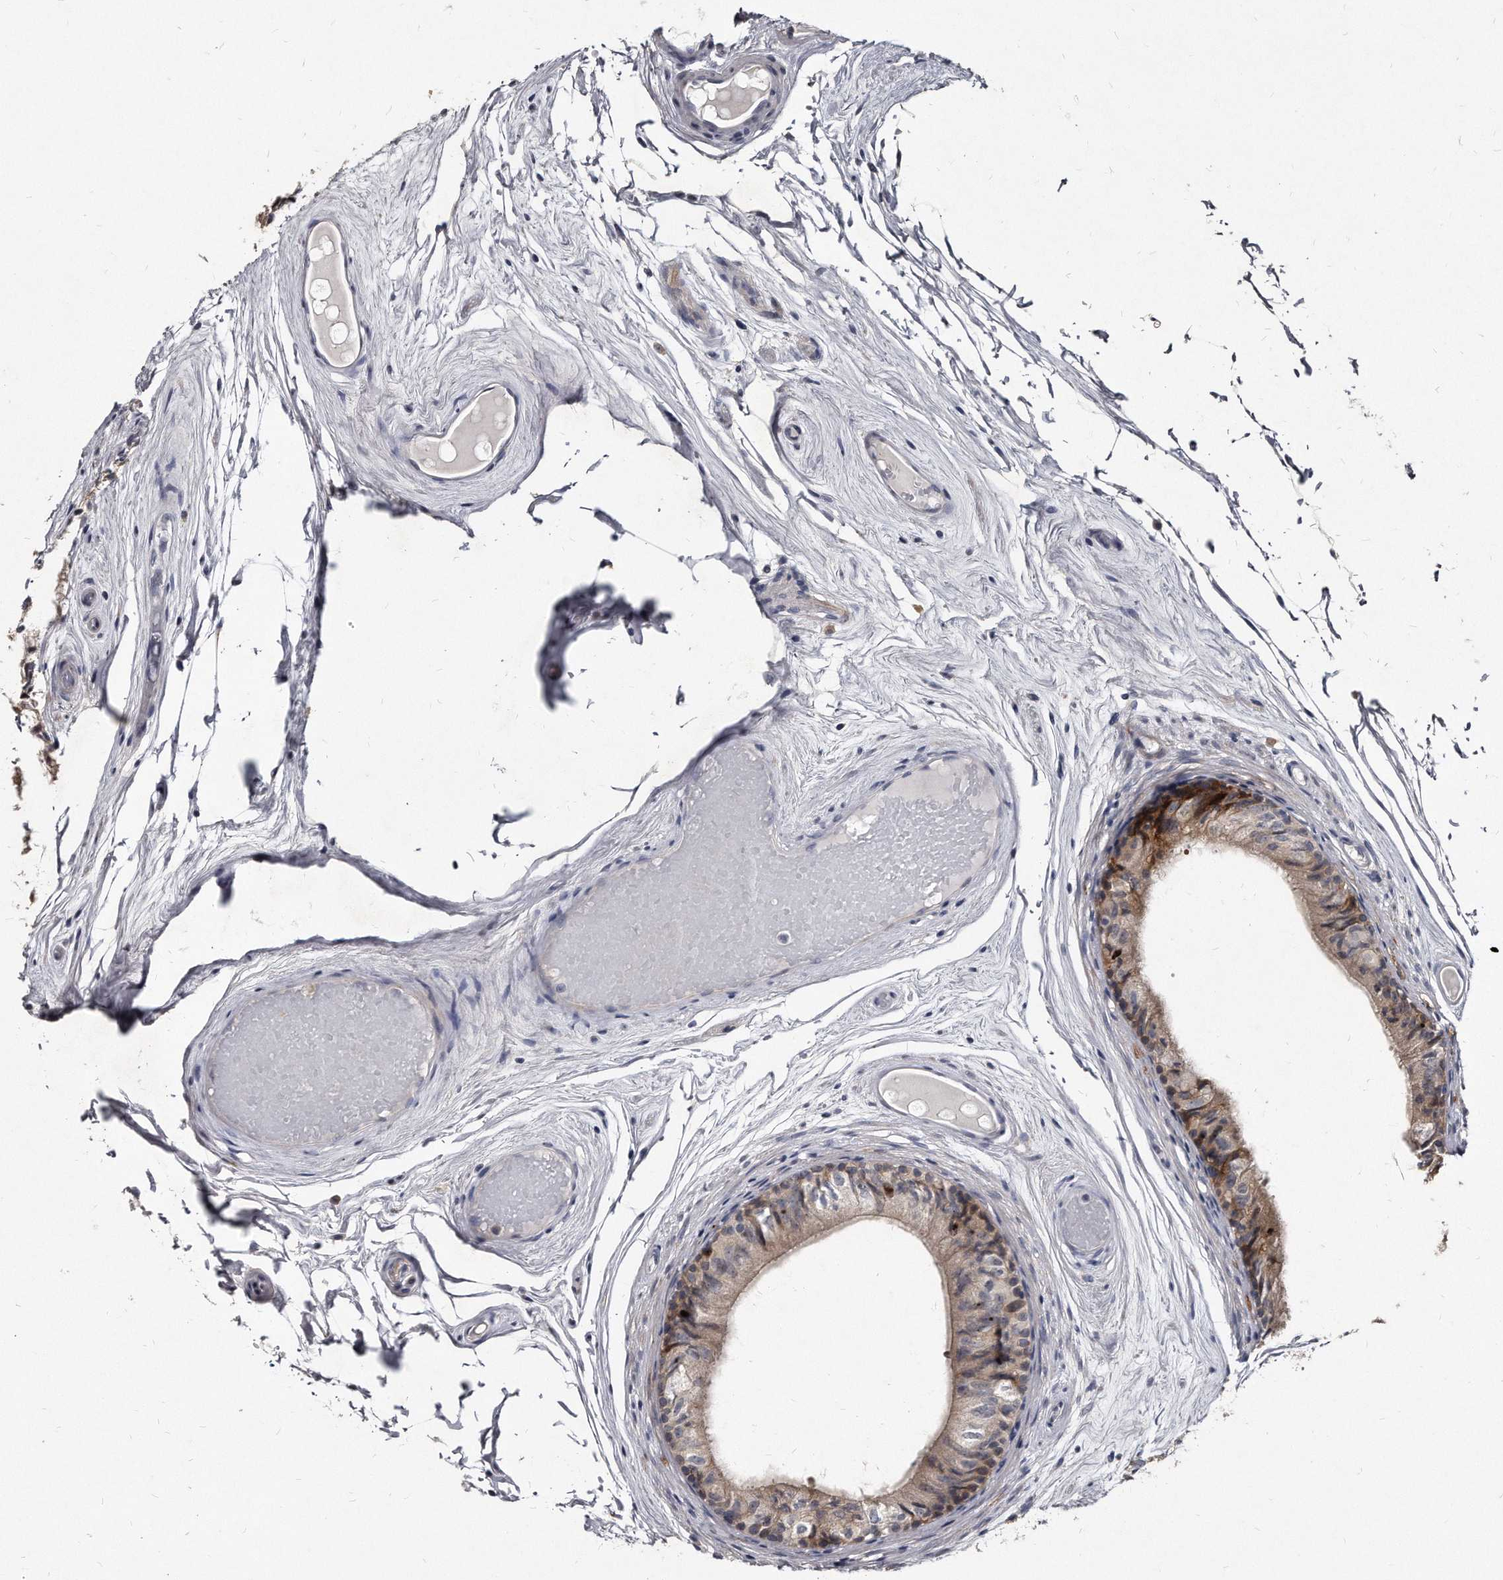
{"staining": {"intensity": "moderate", "quantity": ">75%", "location": "cytoplasmic/membranous"}, "tissue": "epididymis", "cell_type": "Glandular cells", "image_type": "normal", "snomed": [{"axis": "morphology", "description": "Normal tissue, NOS"}, {"axis": "topography", "description": "Epididymis"}], "caption": "High-magnification brightfield microscopy of normal epididymis stained with DAB (brown) and counterstained with hematoxylin (blue). glandular cells exhibit moderate cytoplasmic/membranous positivity is present in approximately>75% of cells. (Stains: DAB in brown, nuclei in blue, Microscopy: brightfield microscopy at high magnification).", "gene": "KLHDC3", "patient": {"sex": "male", "age": 79}}